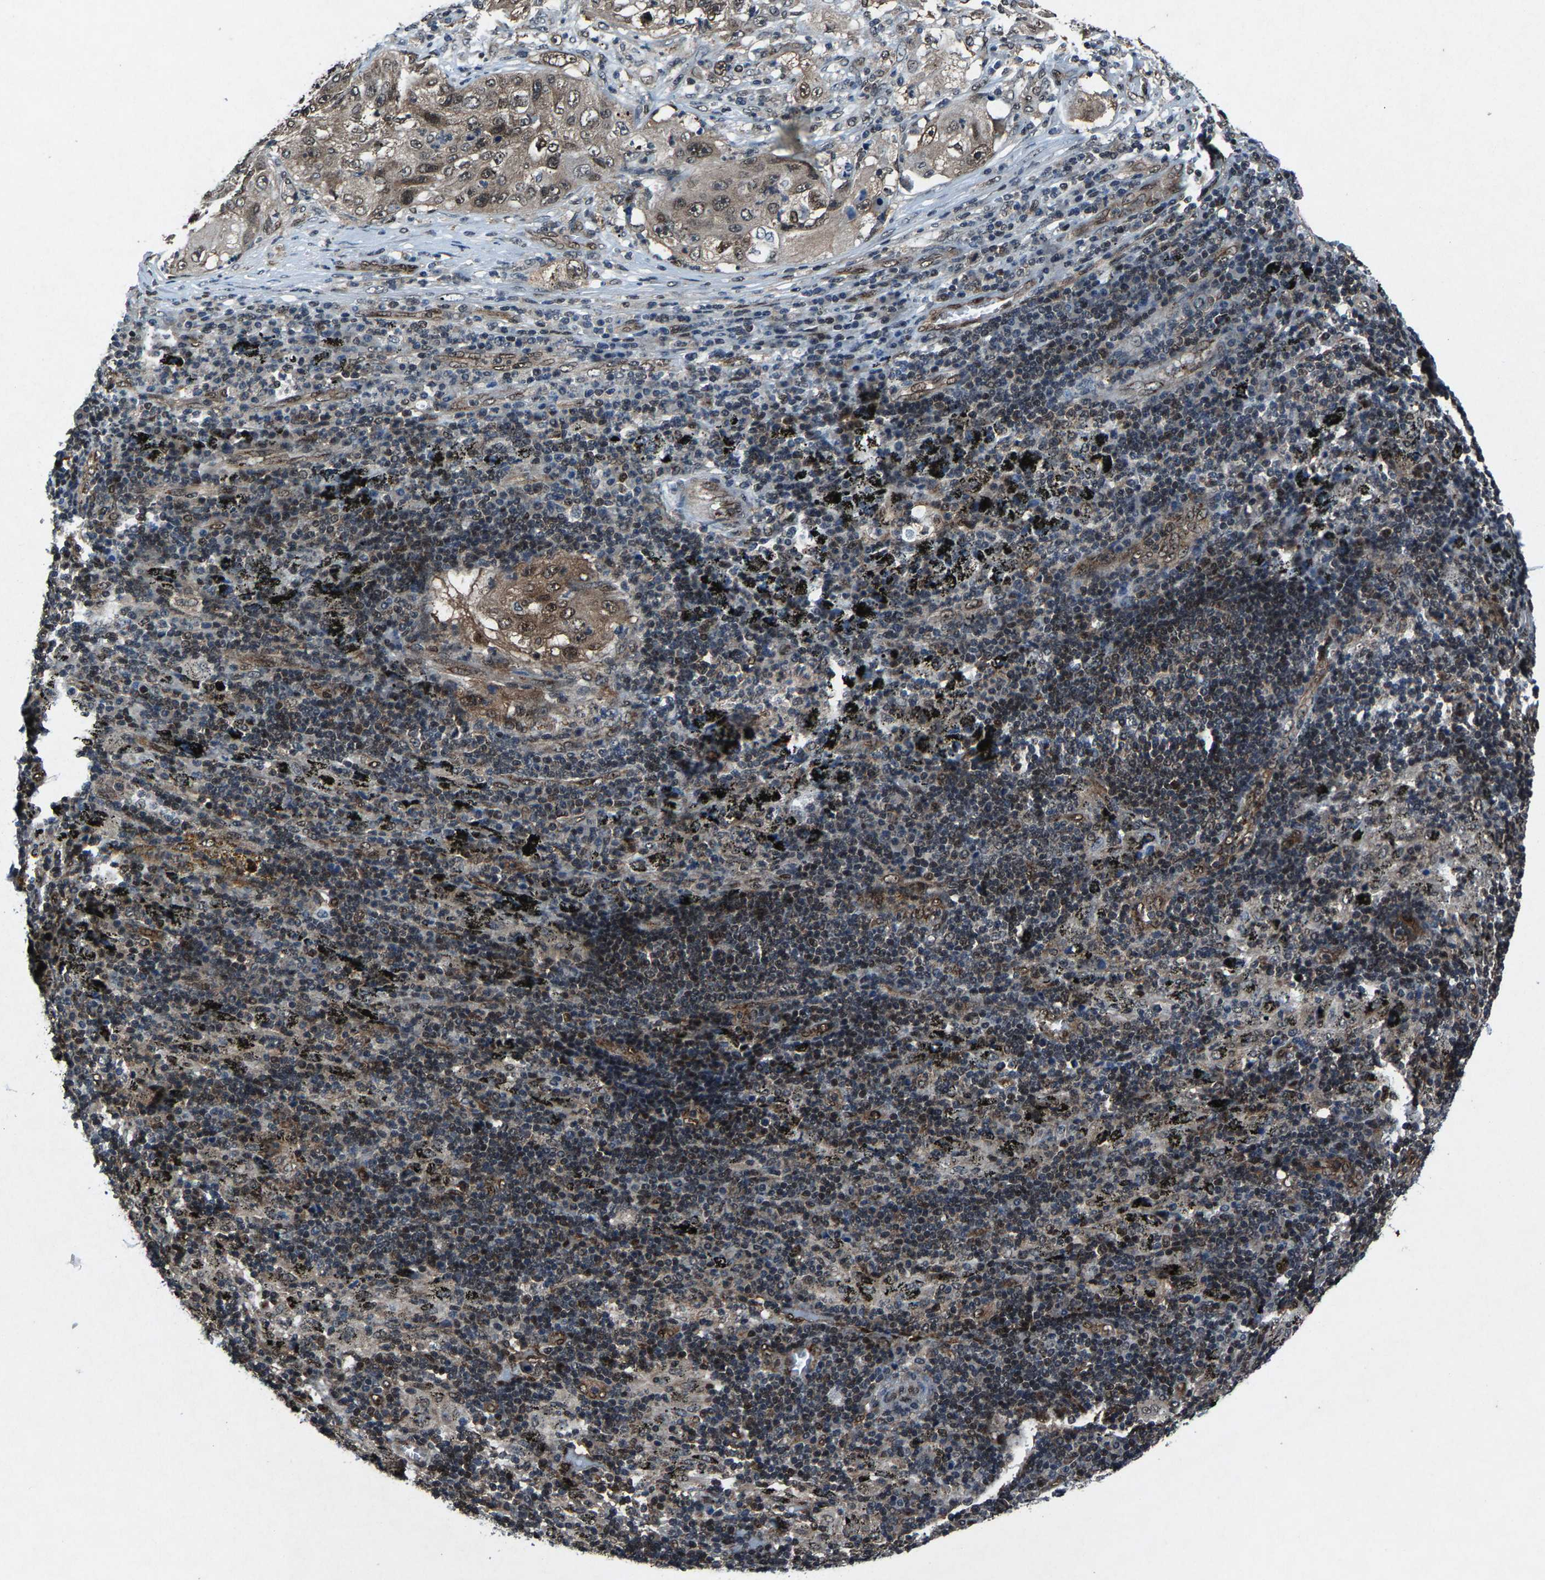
{"staining": {"intensity": "moderate", "quantity": ">75%", "location": "cytoplasmic/membranous,nuclear"}, "tissue": "lung cancer", "cell_type": "Tumor cells", "image_type": "cancer", "snomed": [{"axis": "morphology", "description": "Inflammation, NOS"}, {"axis": "morphology", "description": "Squamous cell carcinoma, NOS"}, {"axis": "topography", "description": "Lymph node"}, {"axis": "topography", "description": "Soft tissue"}, {"axis": "topography", "description": "Lung"}], "caption": "Lung cancer (squamous cell carcinoma) stained for a protein reveals moderate cytoplasmic/membranous and nuclear positivity in tumor cells. The staining is performed using DAB brown chromogen to label protein expression. The nuclei are counter-stained blue using hematoxylin.", "gene": "ATXN3", "patient": {"sex": "male", "age": 66}}